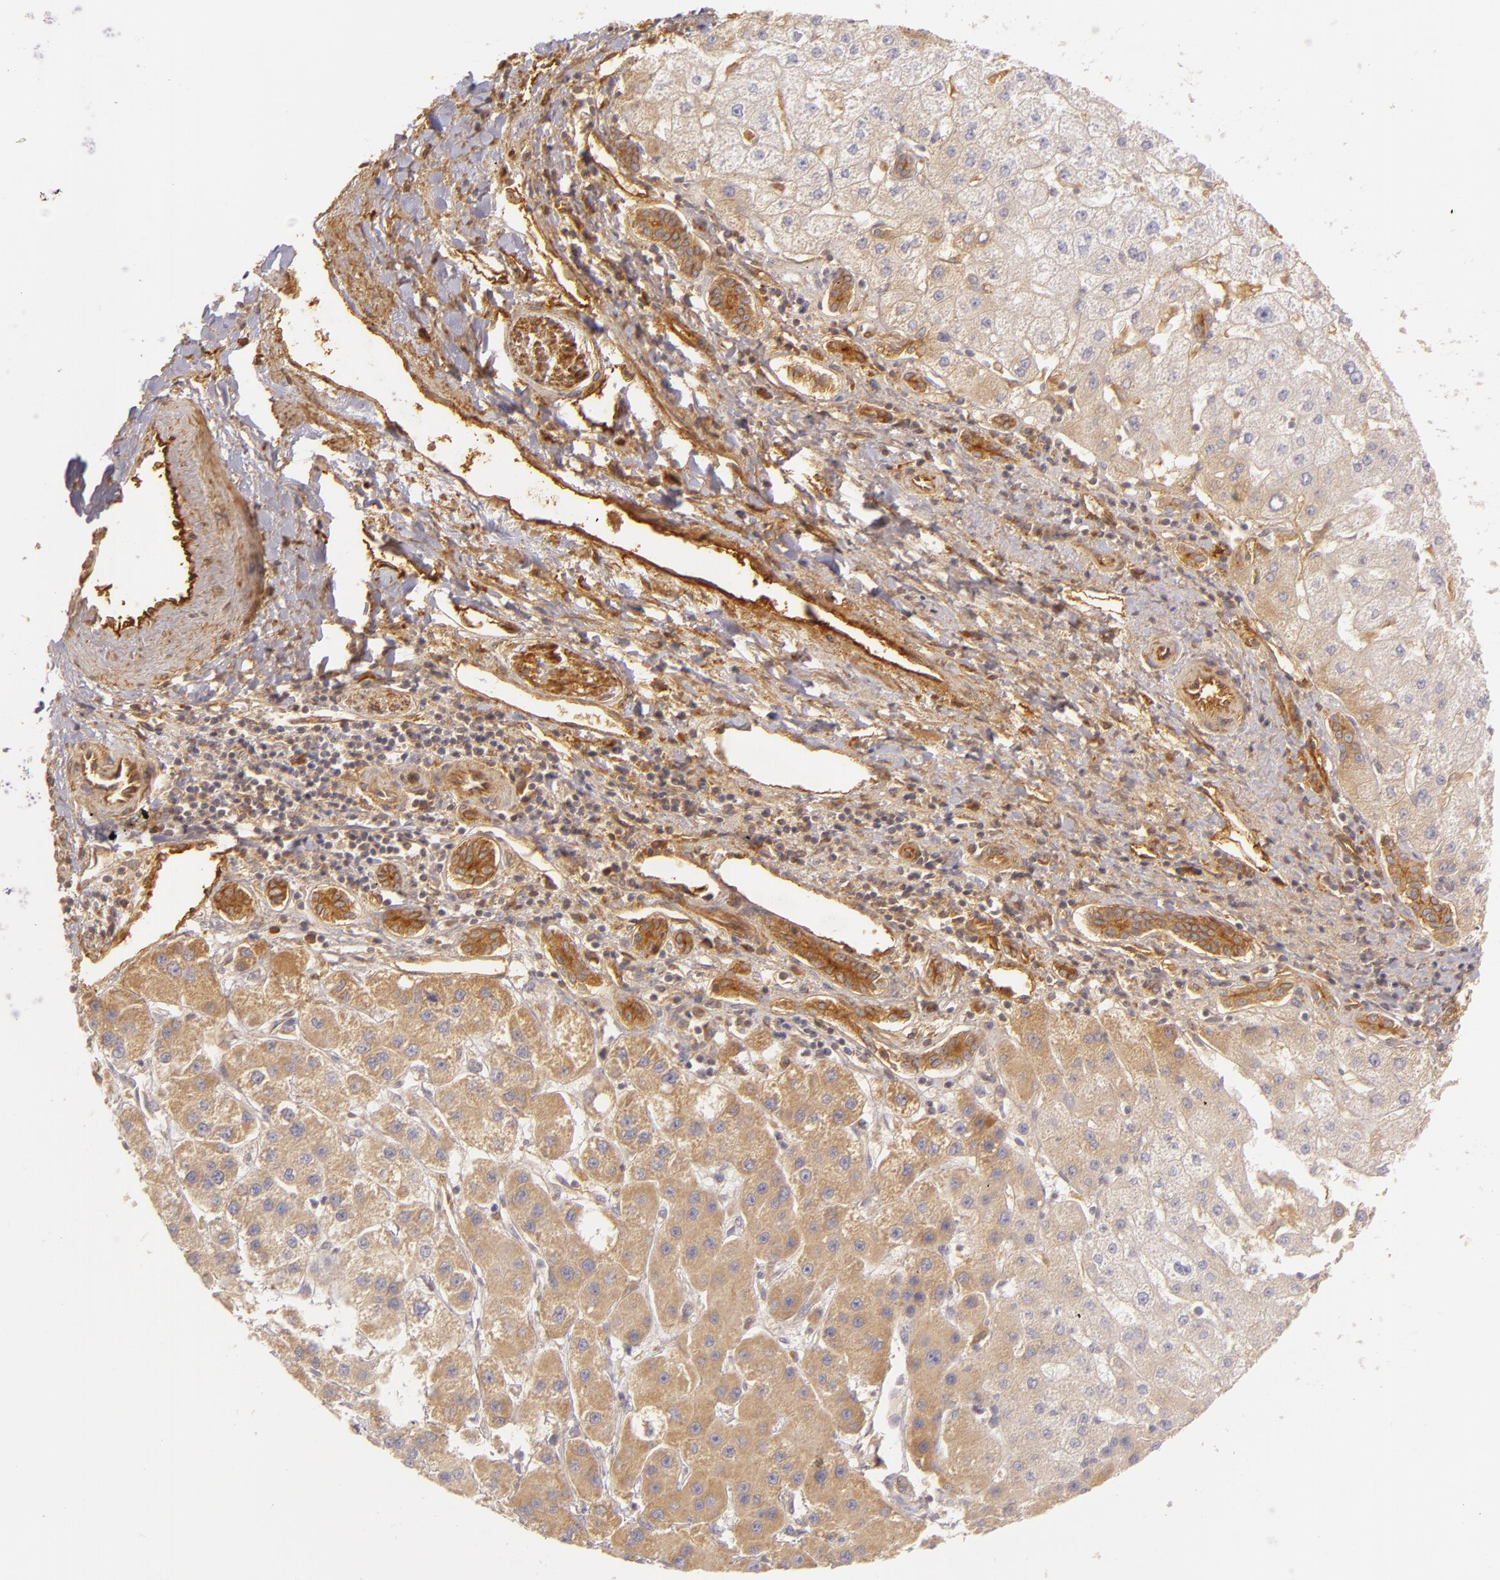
{"staining": {"intensity": "weak", "quantity": ">75%", "location": "cytoplasmic/membranous"}, "tissue": "liver cancer", "cell_type": "Tumor cells", "image_type": "cancer", "snomed": [{"axis": "morphology", "description": "Carcinoma, Hepatocellular, NOS"}, {"axis": "topography", "description": "Liver"}], "caption": "Liver hepatocellular carcinoma tissue displays weak cytoplasmic/membranous positivity in approximately >75% of tumor cells, visualized by immunohistochemistry.", "gene": "CD59", "patient": {"sex": "female", "age": 85}}